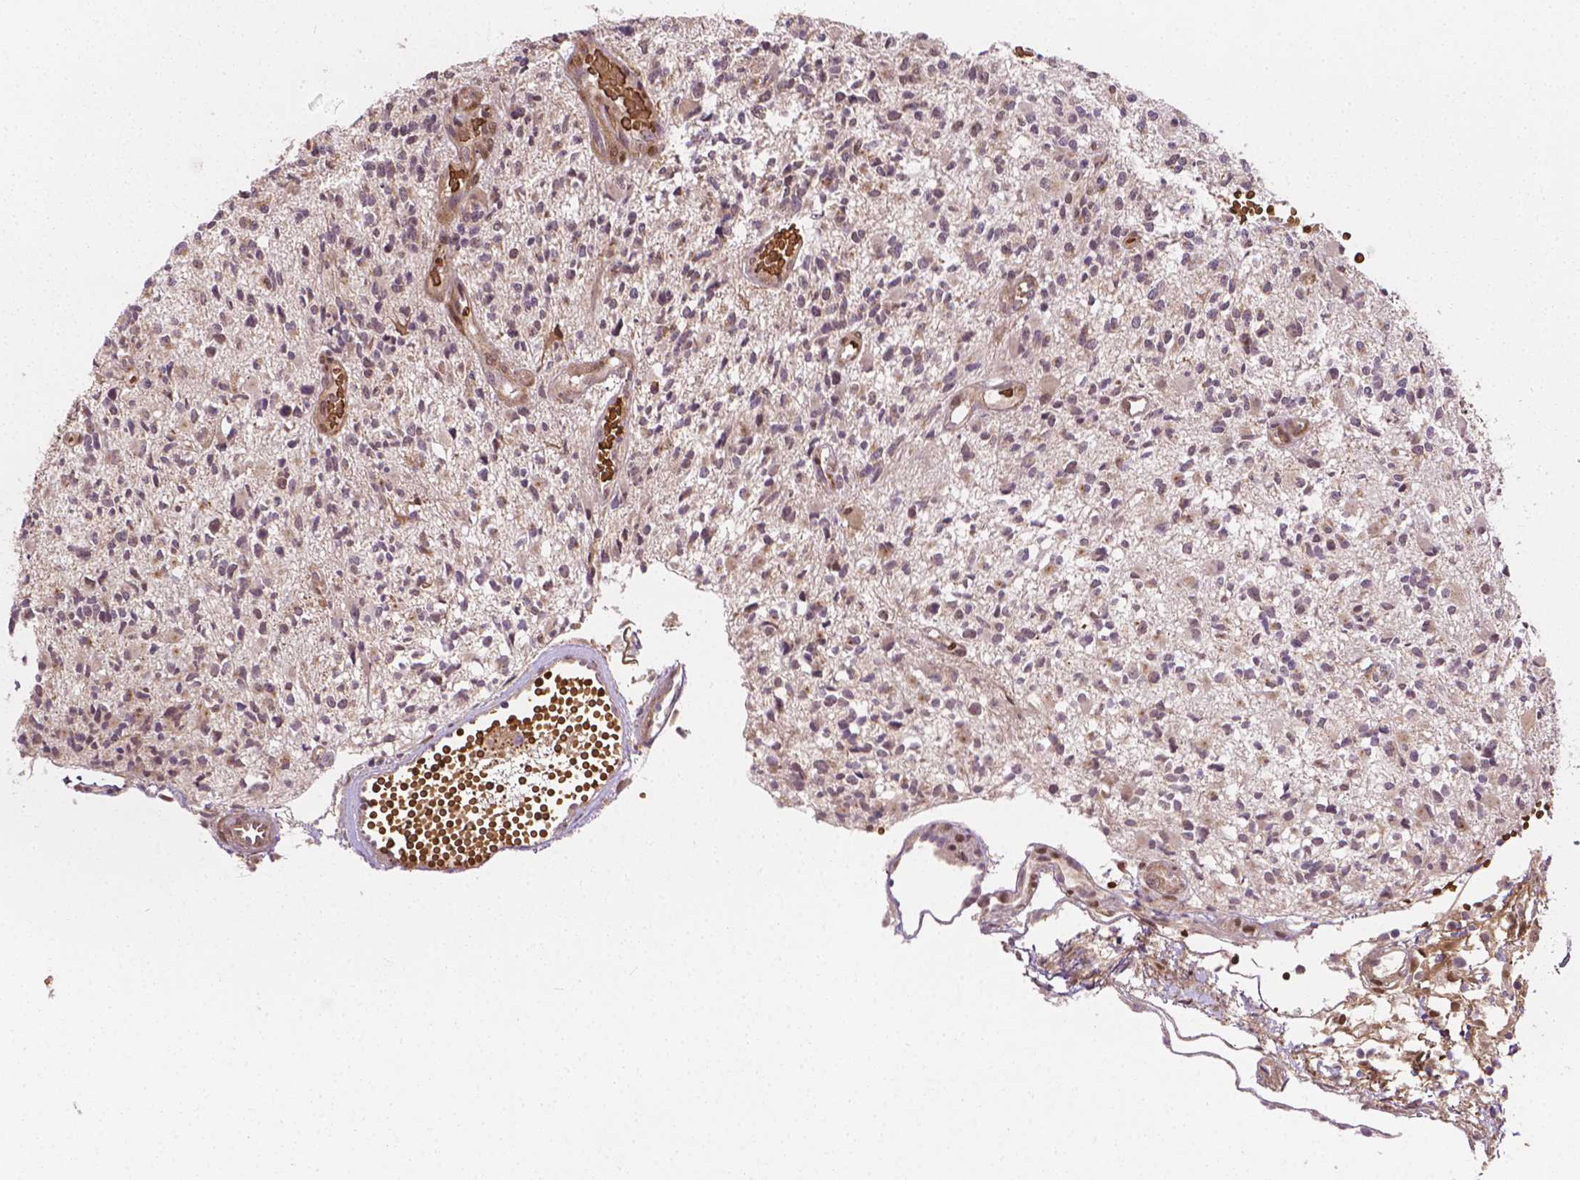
{"staining": {"intensity": "negative", "quantity": "none", "location": "none"}, "tissue": "glioma", "cell_type": "Tumor cells", "image_type": "cancer", "snomed": [{"axis": "morphology", "description": "Glioma, malignant, High grade"}, {"axis": "topography", "description": "Brain"}], "caption": "Tumor cells show no significant staining in malignant glioma (high-grade). (DAB IHC with hematoxylin counter stain).", "gene": "YAP1", "patient": {"sex": "female", "age": 63}}